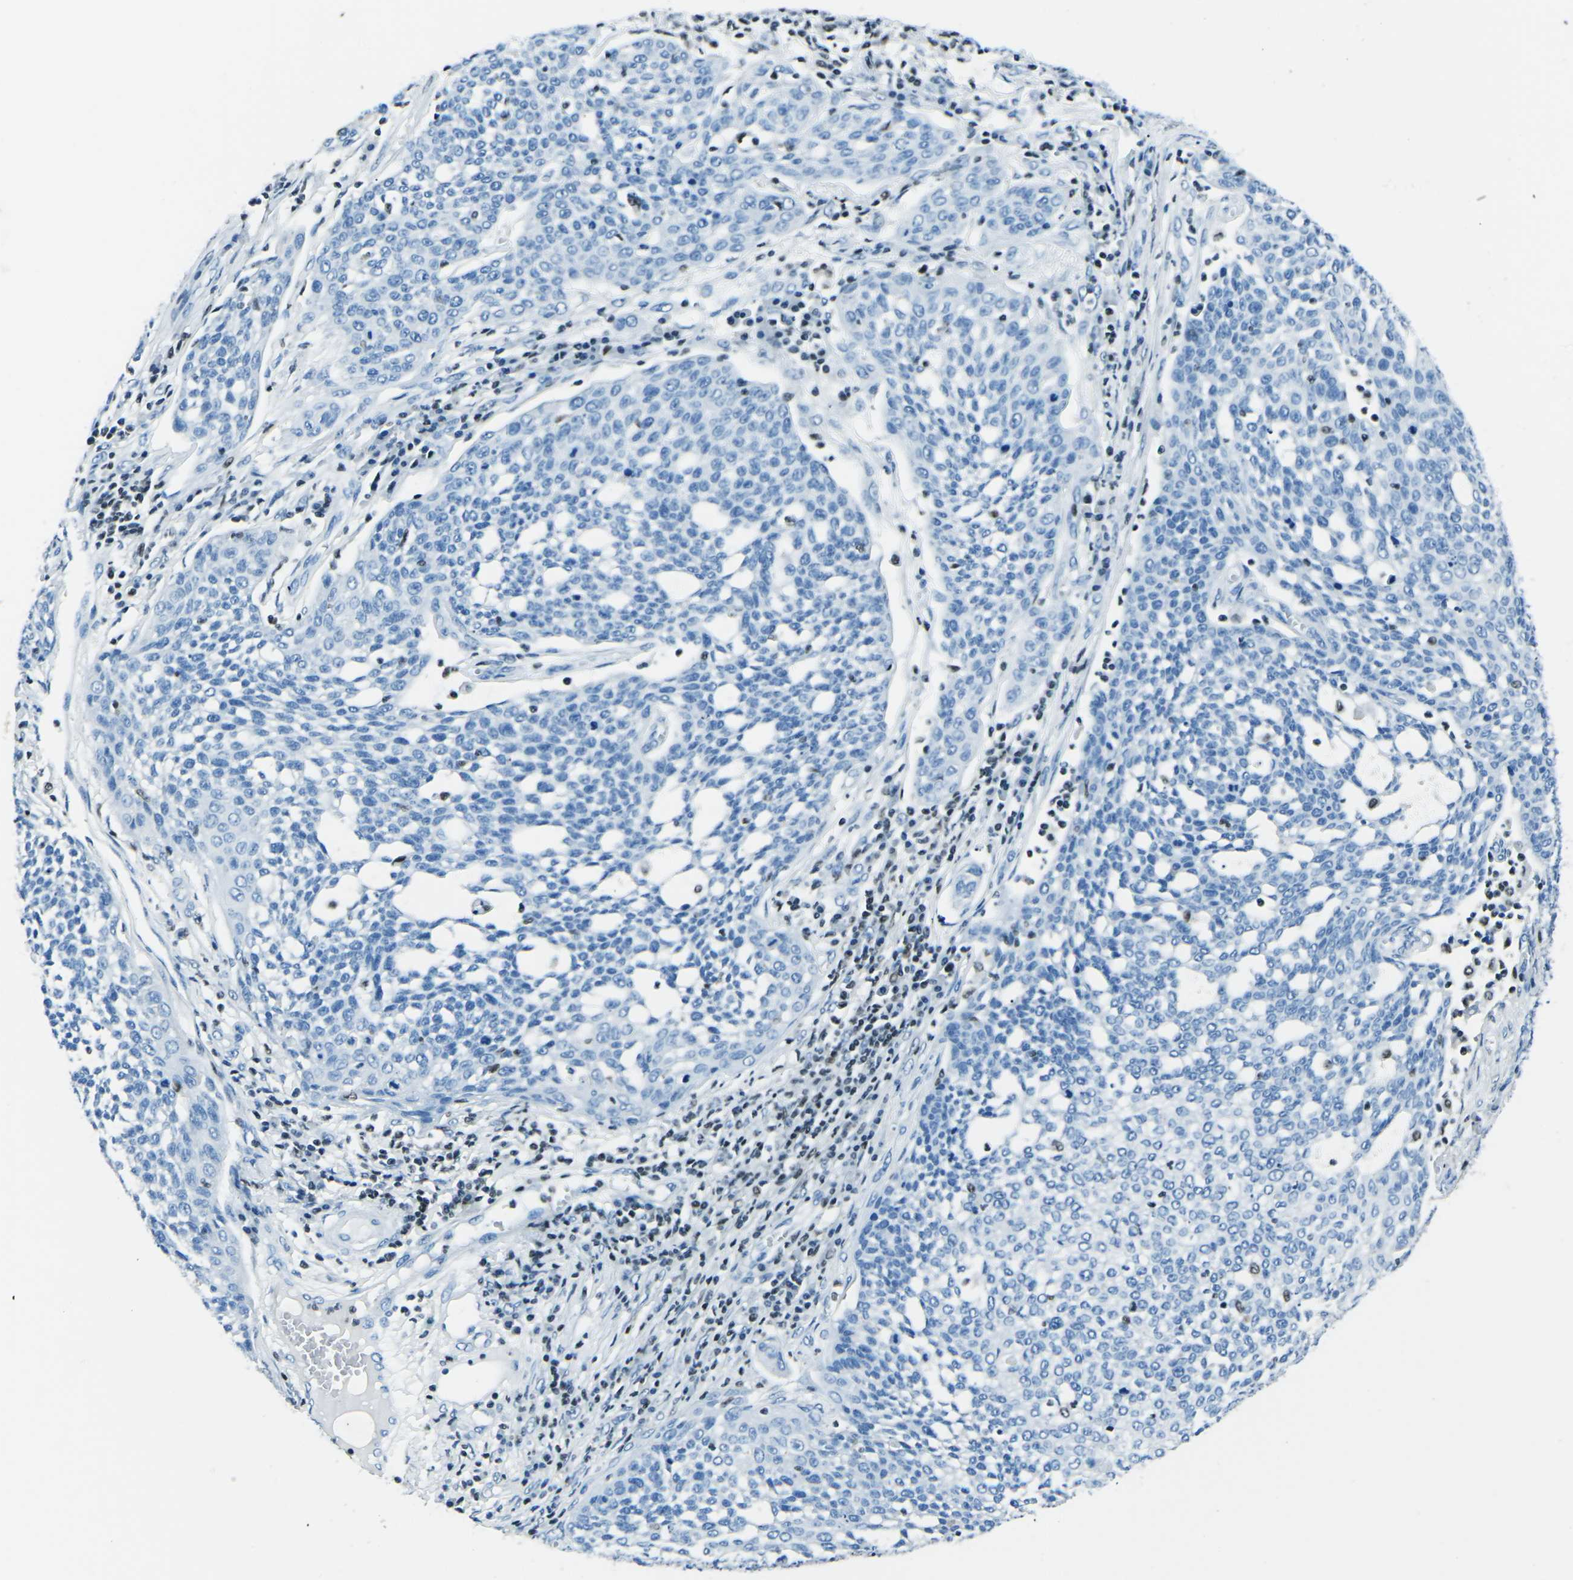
{"staining": {"intensity": "negative", "quantity": "none", "location": "none"}, "tissue": "cervical cancer", "cell_type": "Tumor cells", "image_type": "cancer", "snomed": [{"axis": "morphology", "description": "Squamous cell carcinoma, NOS"}, {"axis": "topography", "description": "Cervix"}], "caption": "Histopathology image shows no significant protein expression in tumor cells of squamous cell carcinoma (cervical).", "gene": "CELF2", "patient": {"sex": "female", "age": 34}}